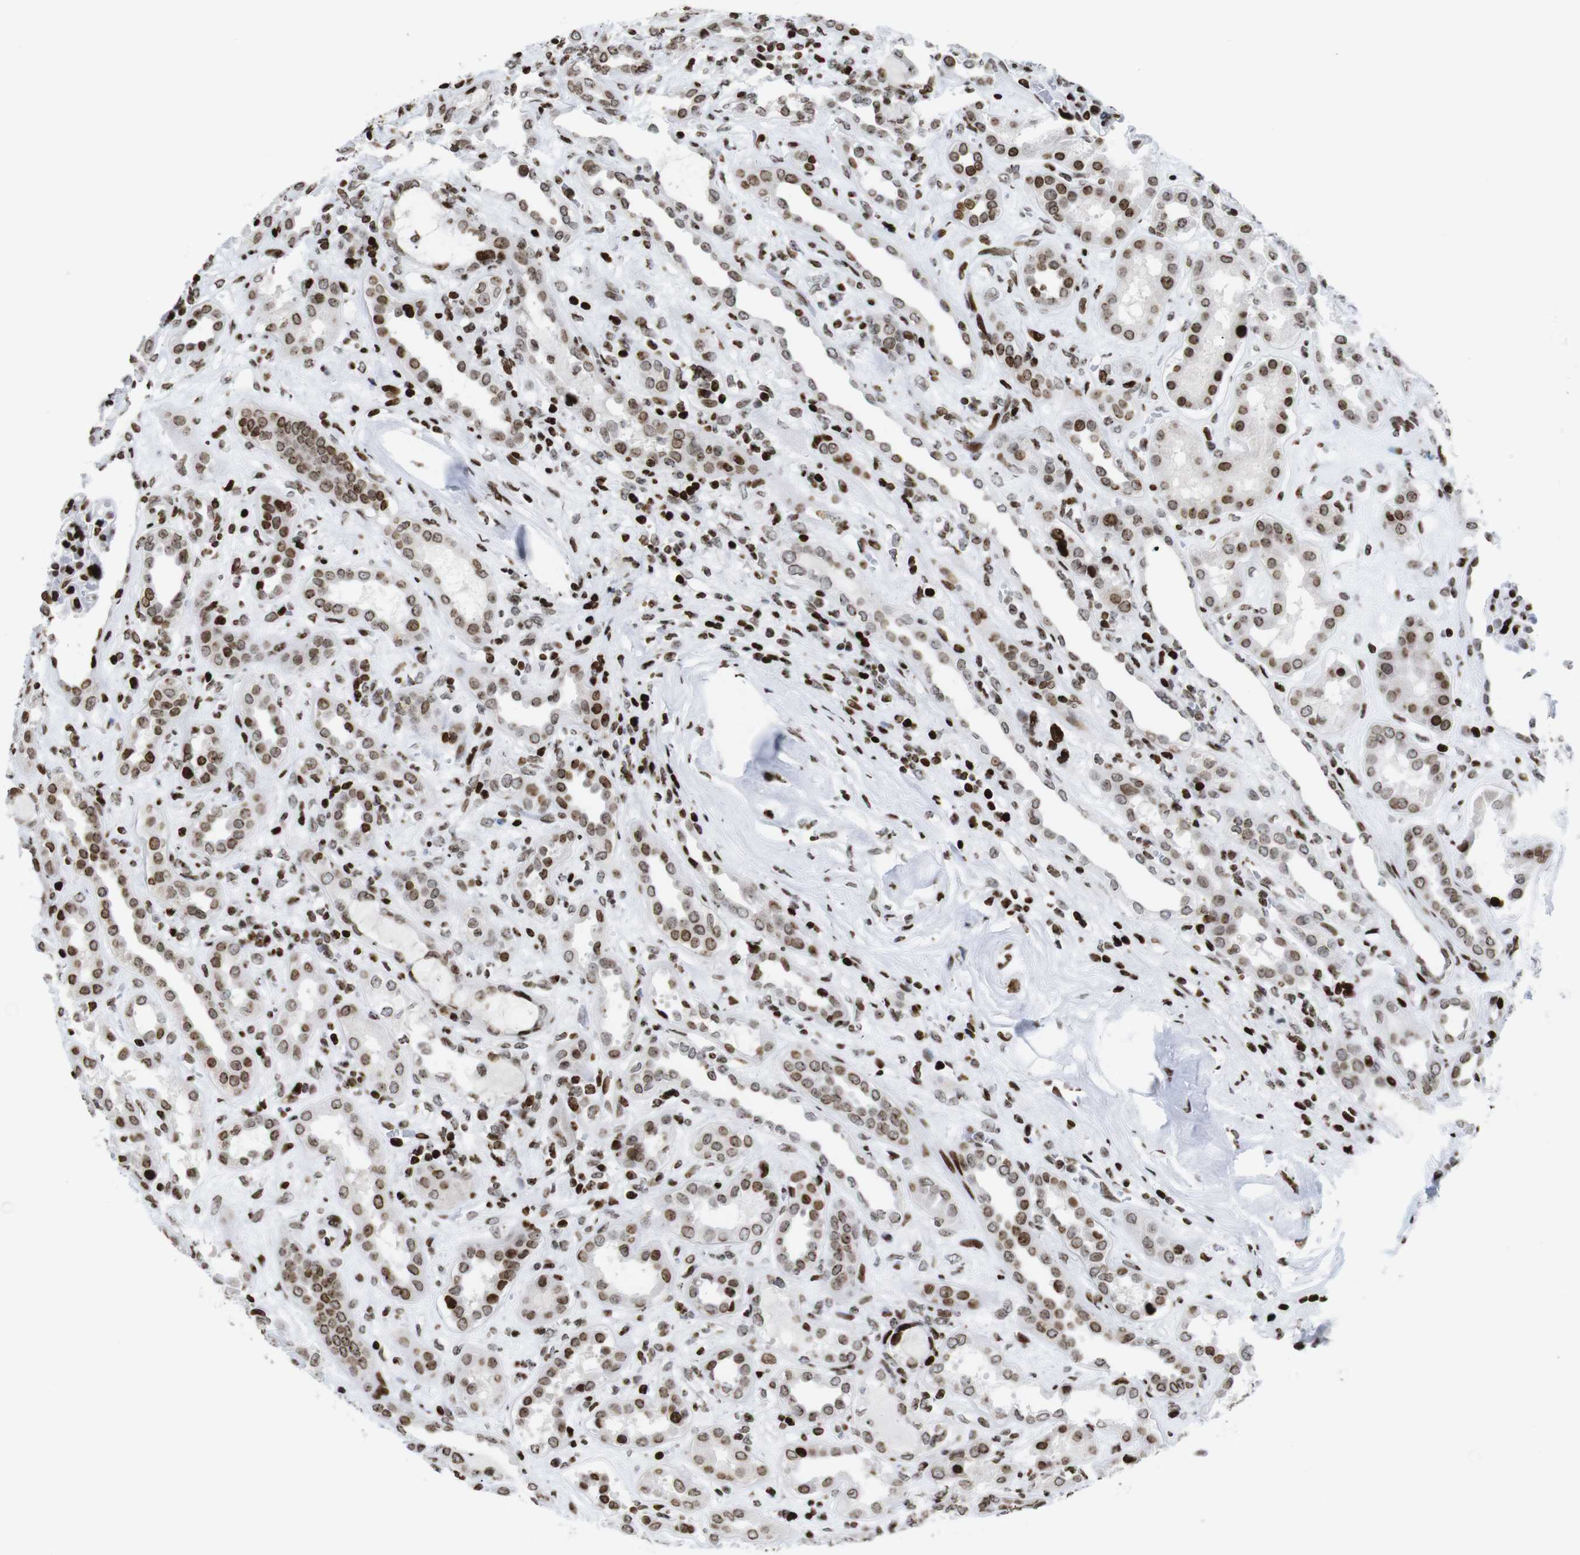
{"staining": {"intensity": "strong", "quantity": ">75%", "location": "nuclear"}, "tissue": "kidney", "cell_type": "Cells in glomeruli", "image_type": "normal", "snomed": [{"axis": "morphology", "description": "Normal tissue, NOS"}, {"axis": "topography", "description": "Kidney"}], "caption": "Immunohistochemistry (DAB (3,3'-diaminobenzidine)) staining of benign kidney exhibits strong nuclear protein expression in approximately >75% of cells in glomeruli. The staining is performed using DAB brown chromogen to label protein expression. The nuclei are counter-stained blue using hematoxylin.", "gene": "H1", "patient": {"sex": "male", "age": 59}}